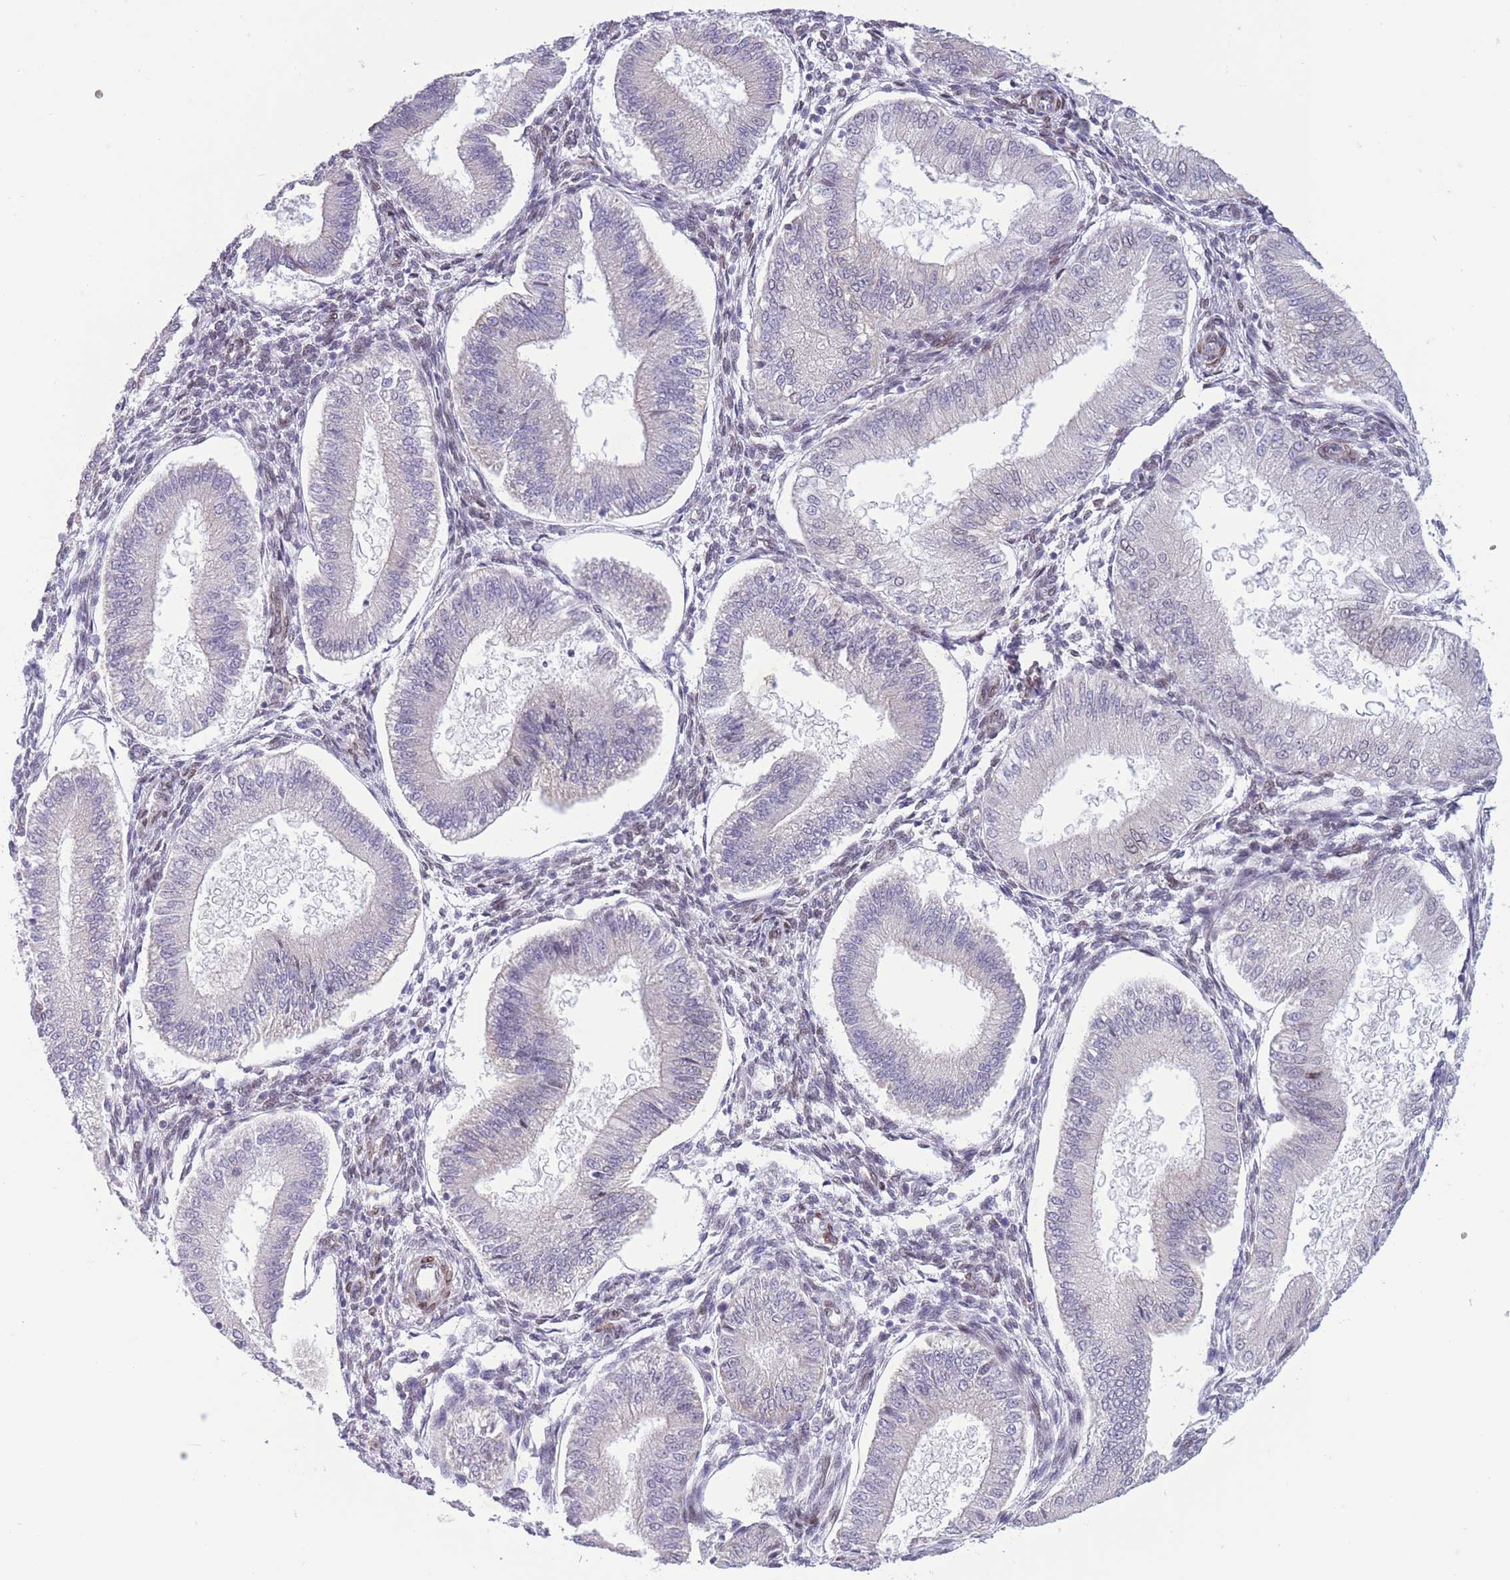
{"staining": {"intensity": "negative", "quantity": "none", "location": "none"}, "tissue": "endometrium", "cell_type": "Cells in endometrial stroma", "image_type": "normal", "snomed": [{"axis": "morphology", "description": "Normal tissue, NOS"}, {"axis": "topography", "description": "Endometrium"}], "caption": "Immunohistochemistry (IHC) image of benign human endometrium stained for a protein (brown), which displays no staining in cells in endometrial stroma. (DAB (3,3'-diaminobenzidine) immunohistochemistry (IHC) with hematoxylin counter stain).", "gene": "PDHA1", "patient": {"sex": "female", "age": 39}}